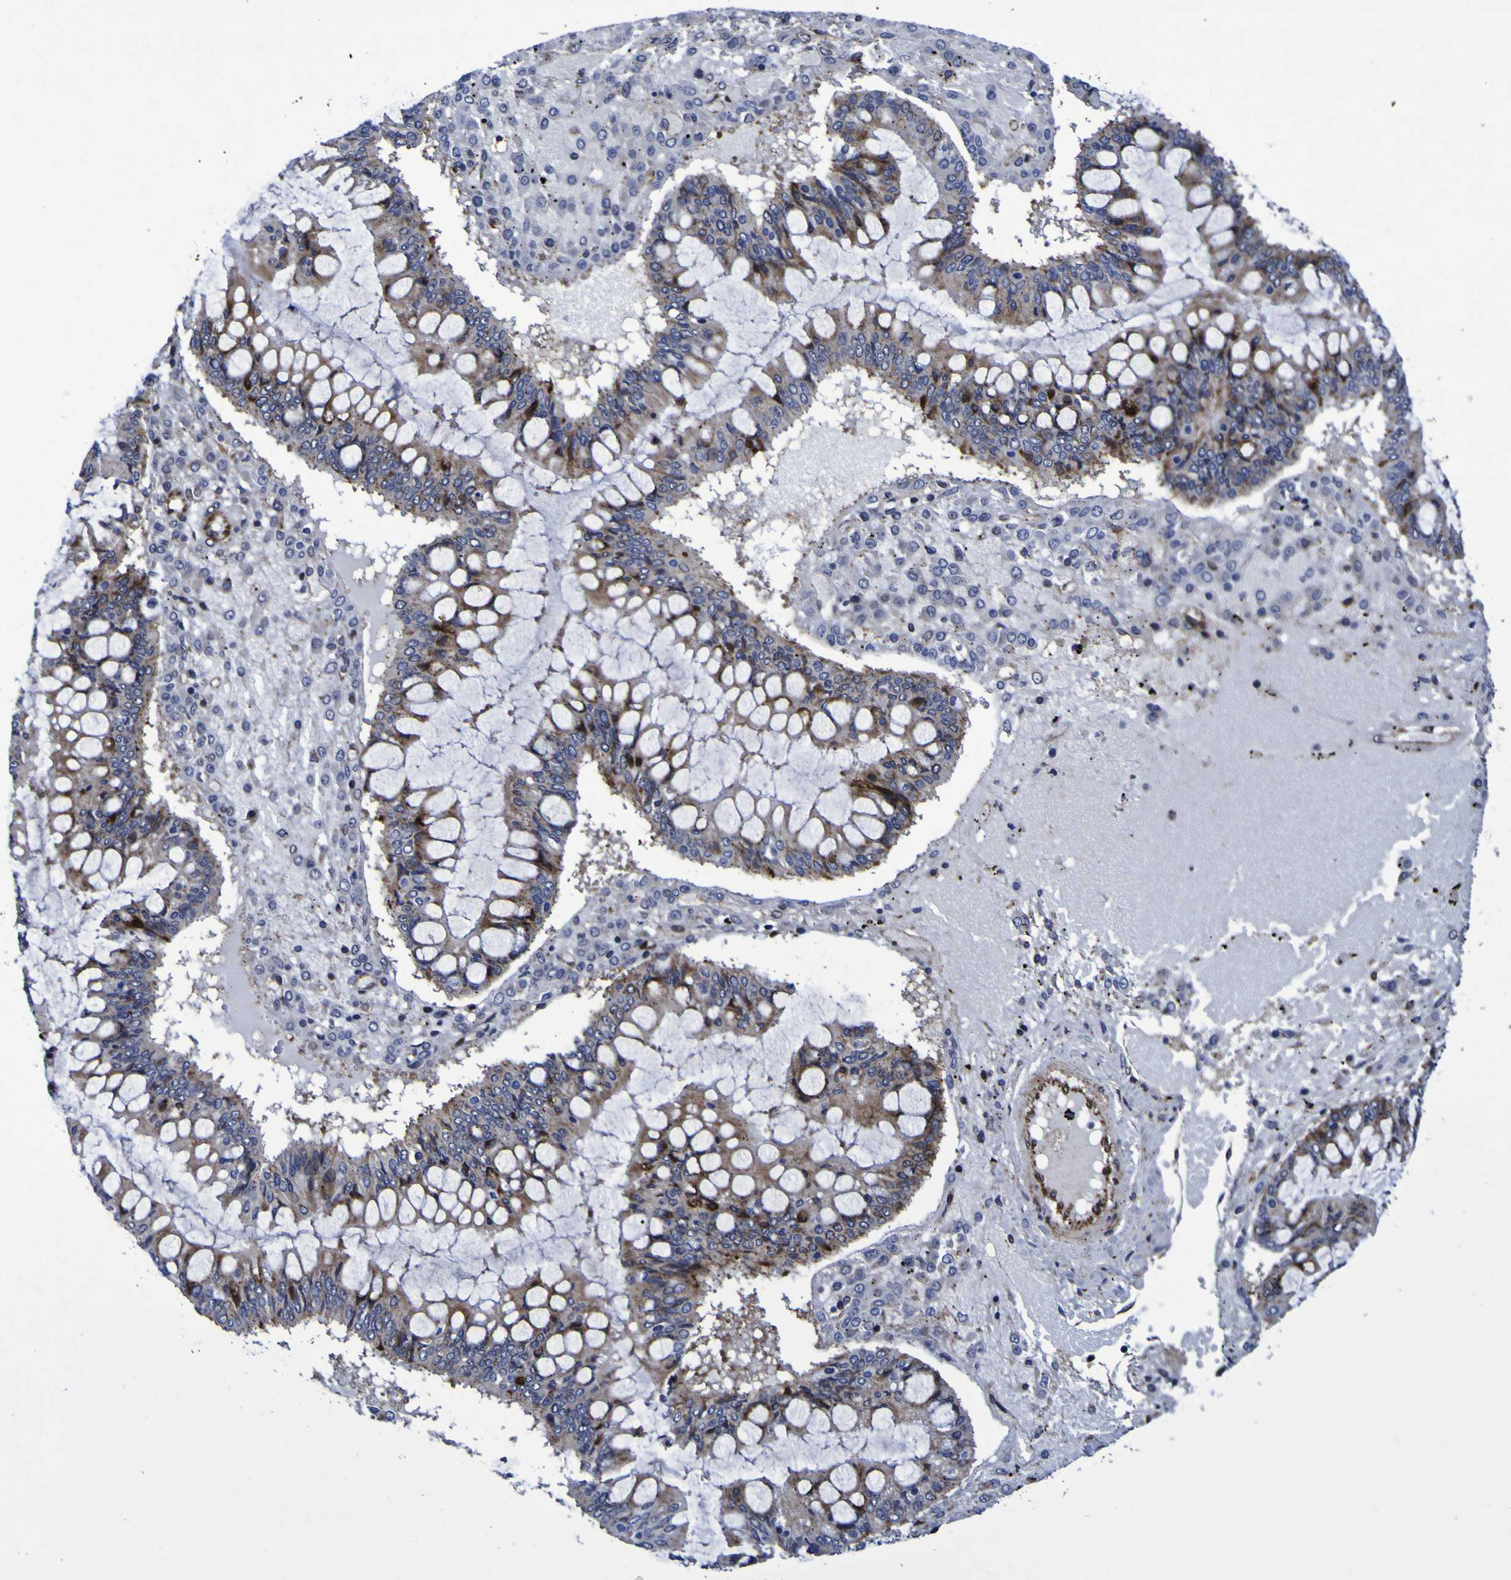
{"staining": {"intensity": "moderate", "quantity": ">75%", "location": "cytoplasmic/membranous"}, "tissue": "ovarian cancer", "cell_type": "Tumor cells", "image_type": "cancer", "snomed": [{"axis": "morphology", "description": "Cystadenocarcinoma, mucinous, NOS"}, {"axis": "topography", "description": "Ovary"}], "caption": "Ovarian mucinous cystadenocarcinoma stained with a brown dye demonstrates moderate cytoplasmic/membranous positive expression in about >75% of tumor cells.", "gene": "MGLL", "patient": {"sex": "female", "age": 73}}